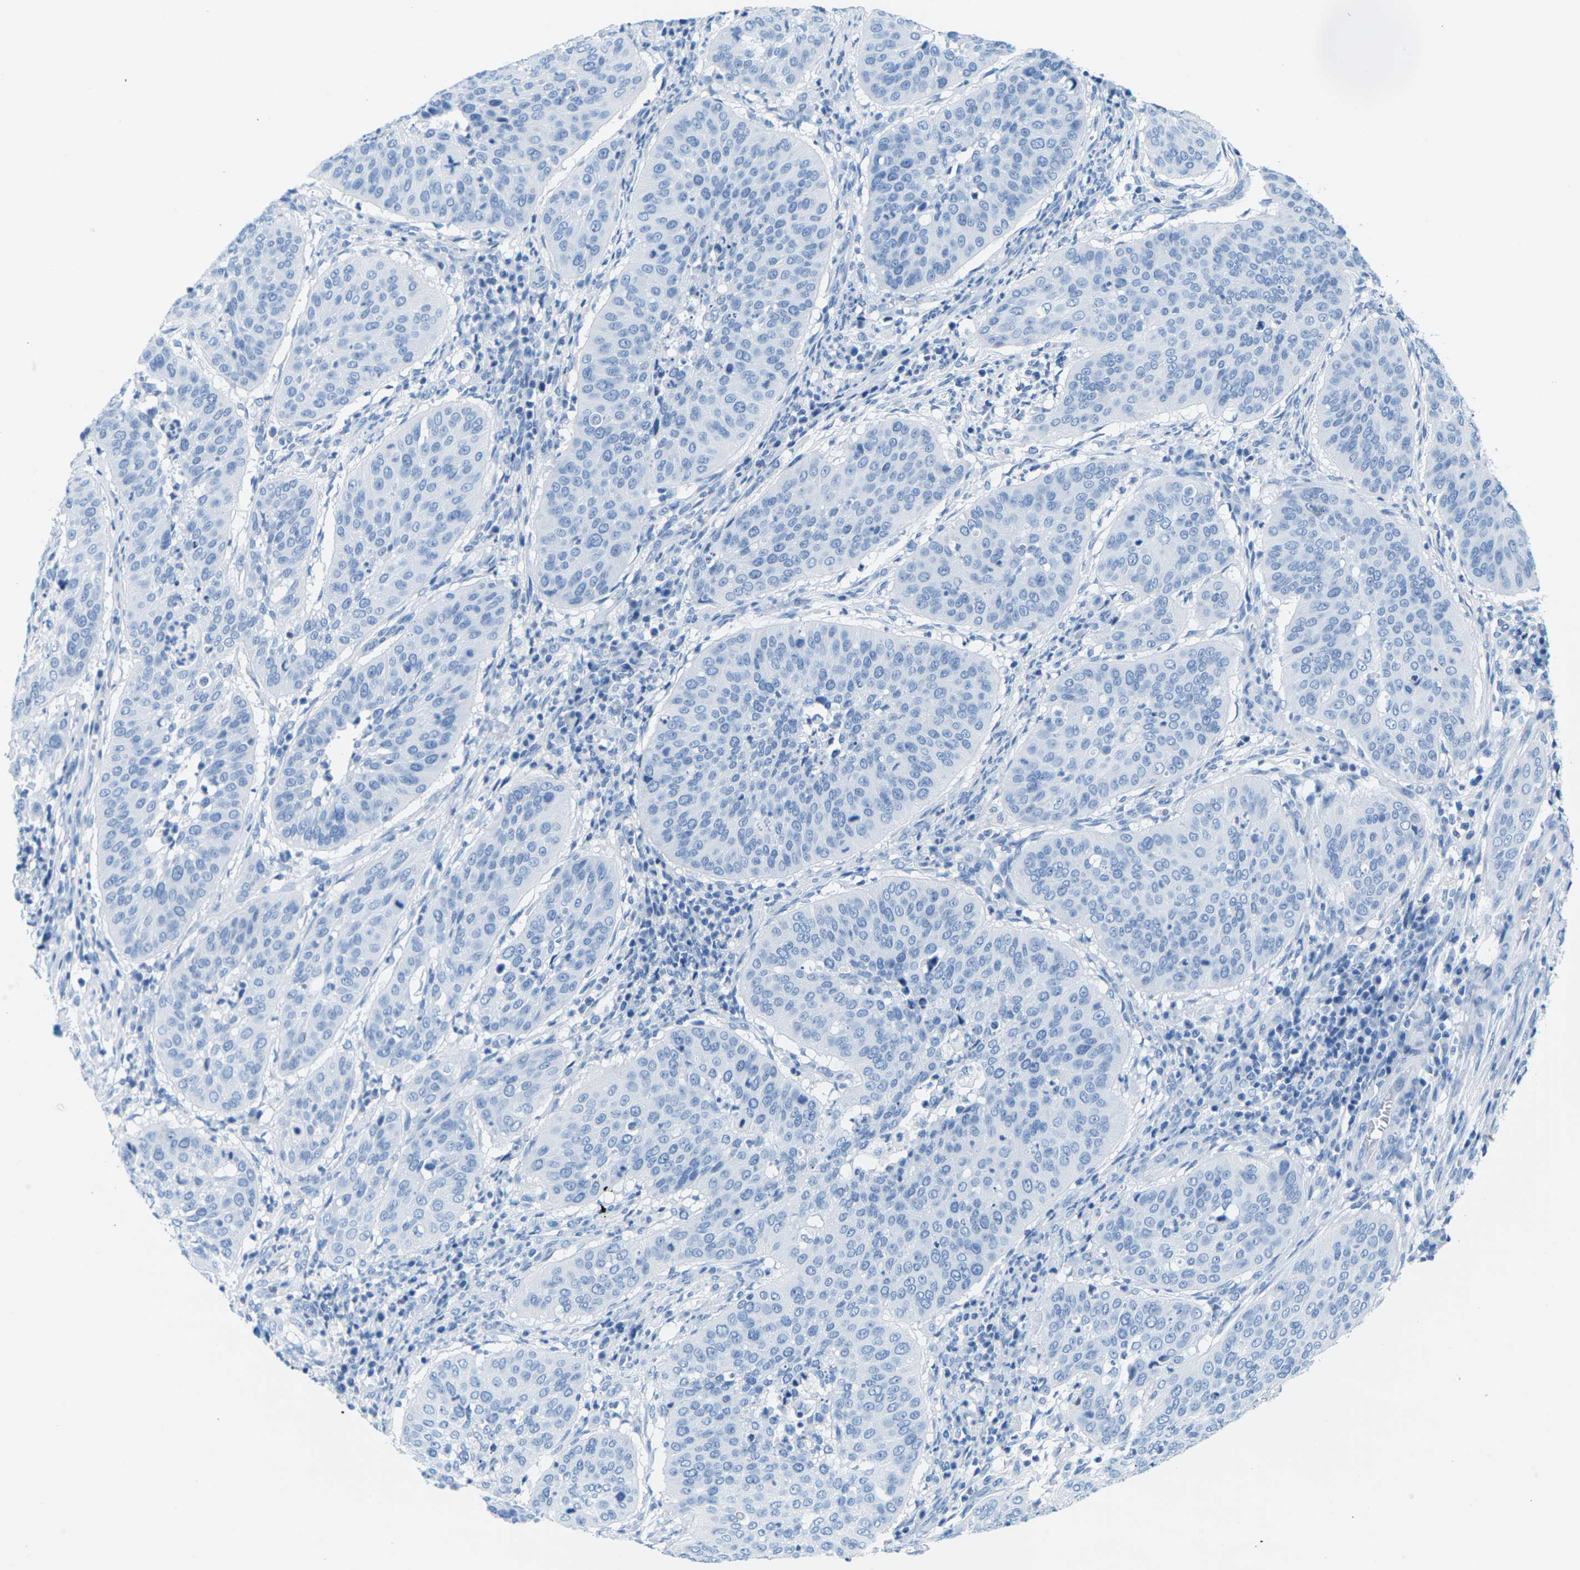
{"staining": {"intensity": "negative", "quantity": "none", "location": "none"}, "tissue": "cervical cancer", "cell_type": "Tumor cells", "image_type": "cancer", "snomed": [{"axis": "morphology", "description": "Normal tissue, NOS"}, {"axis": "morphology", "description": "Squamous cell carcinoma, NOS"}, {"axis": "topography", "description": "Cervix"}], "caption": "DAB (3,3'-diaminobenzidine) immunohistochemical staining of human cervical cancer (squamous cell carcinoma) reveals no significant positivity in tumor cells.", "gene": "SLC12A1", "patient": {"sex": "female", "age": 39}}